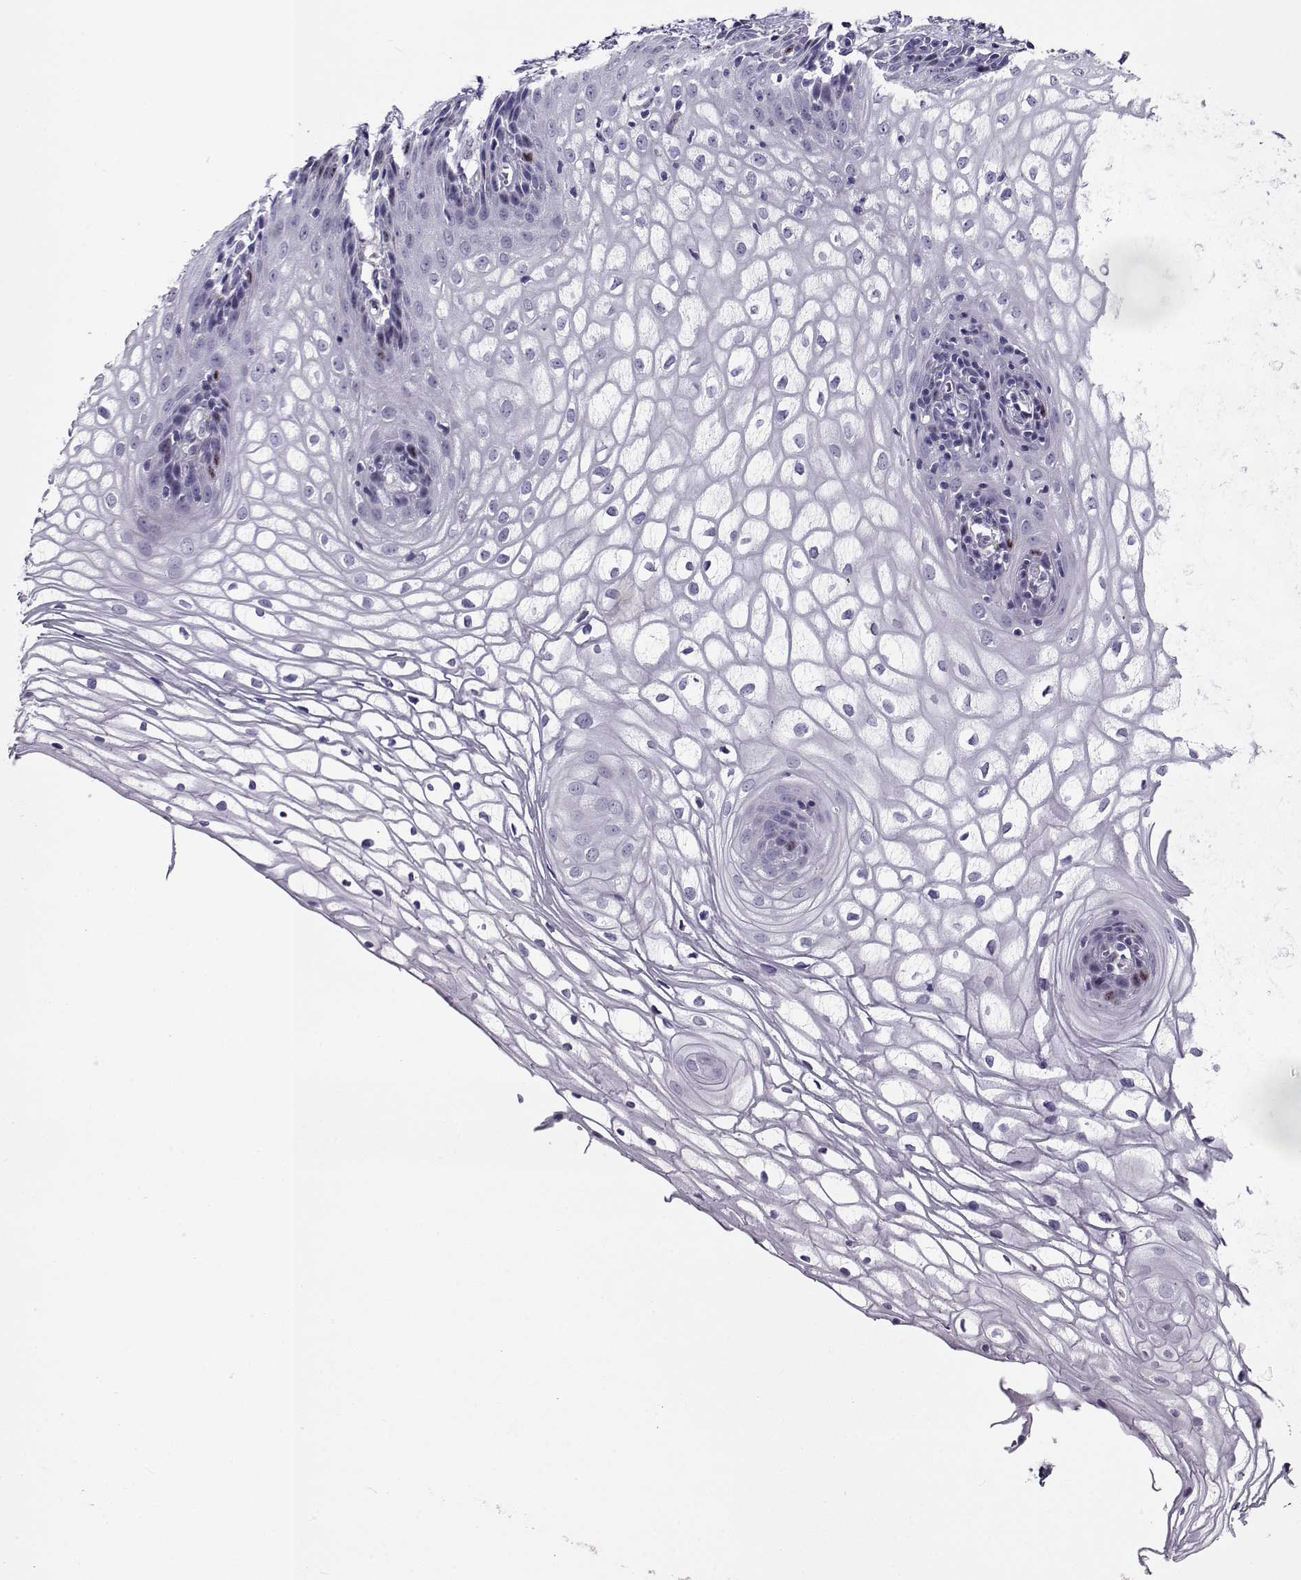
{"staining": {"intensity": "moderate", "quantity": "<25%", "location": "nuclear"}, "tissue": "vagina", "cell_type": "Squamous epithelial cells", "image_type": "normal", "snomed": [{"axis": "morphology", "description": "Normal tissue, NOS"}, {"axis": "topography", "description": "Vagina"}], "caption": "Immunohistochemistry photomicrograph of normal vagina stained for a protein (brown), which demonstrates low levels of moderate nuclear staining in approximately <25% of squamous epithelial cells.", "gene": "NPW", "patient": {"sex": "female", "age": 34}}